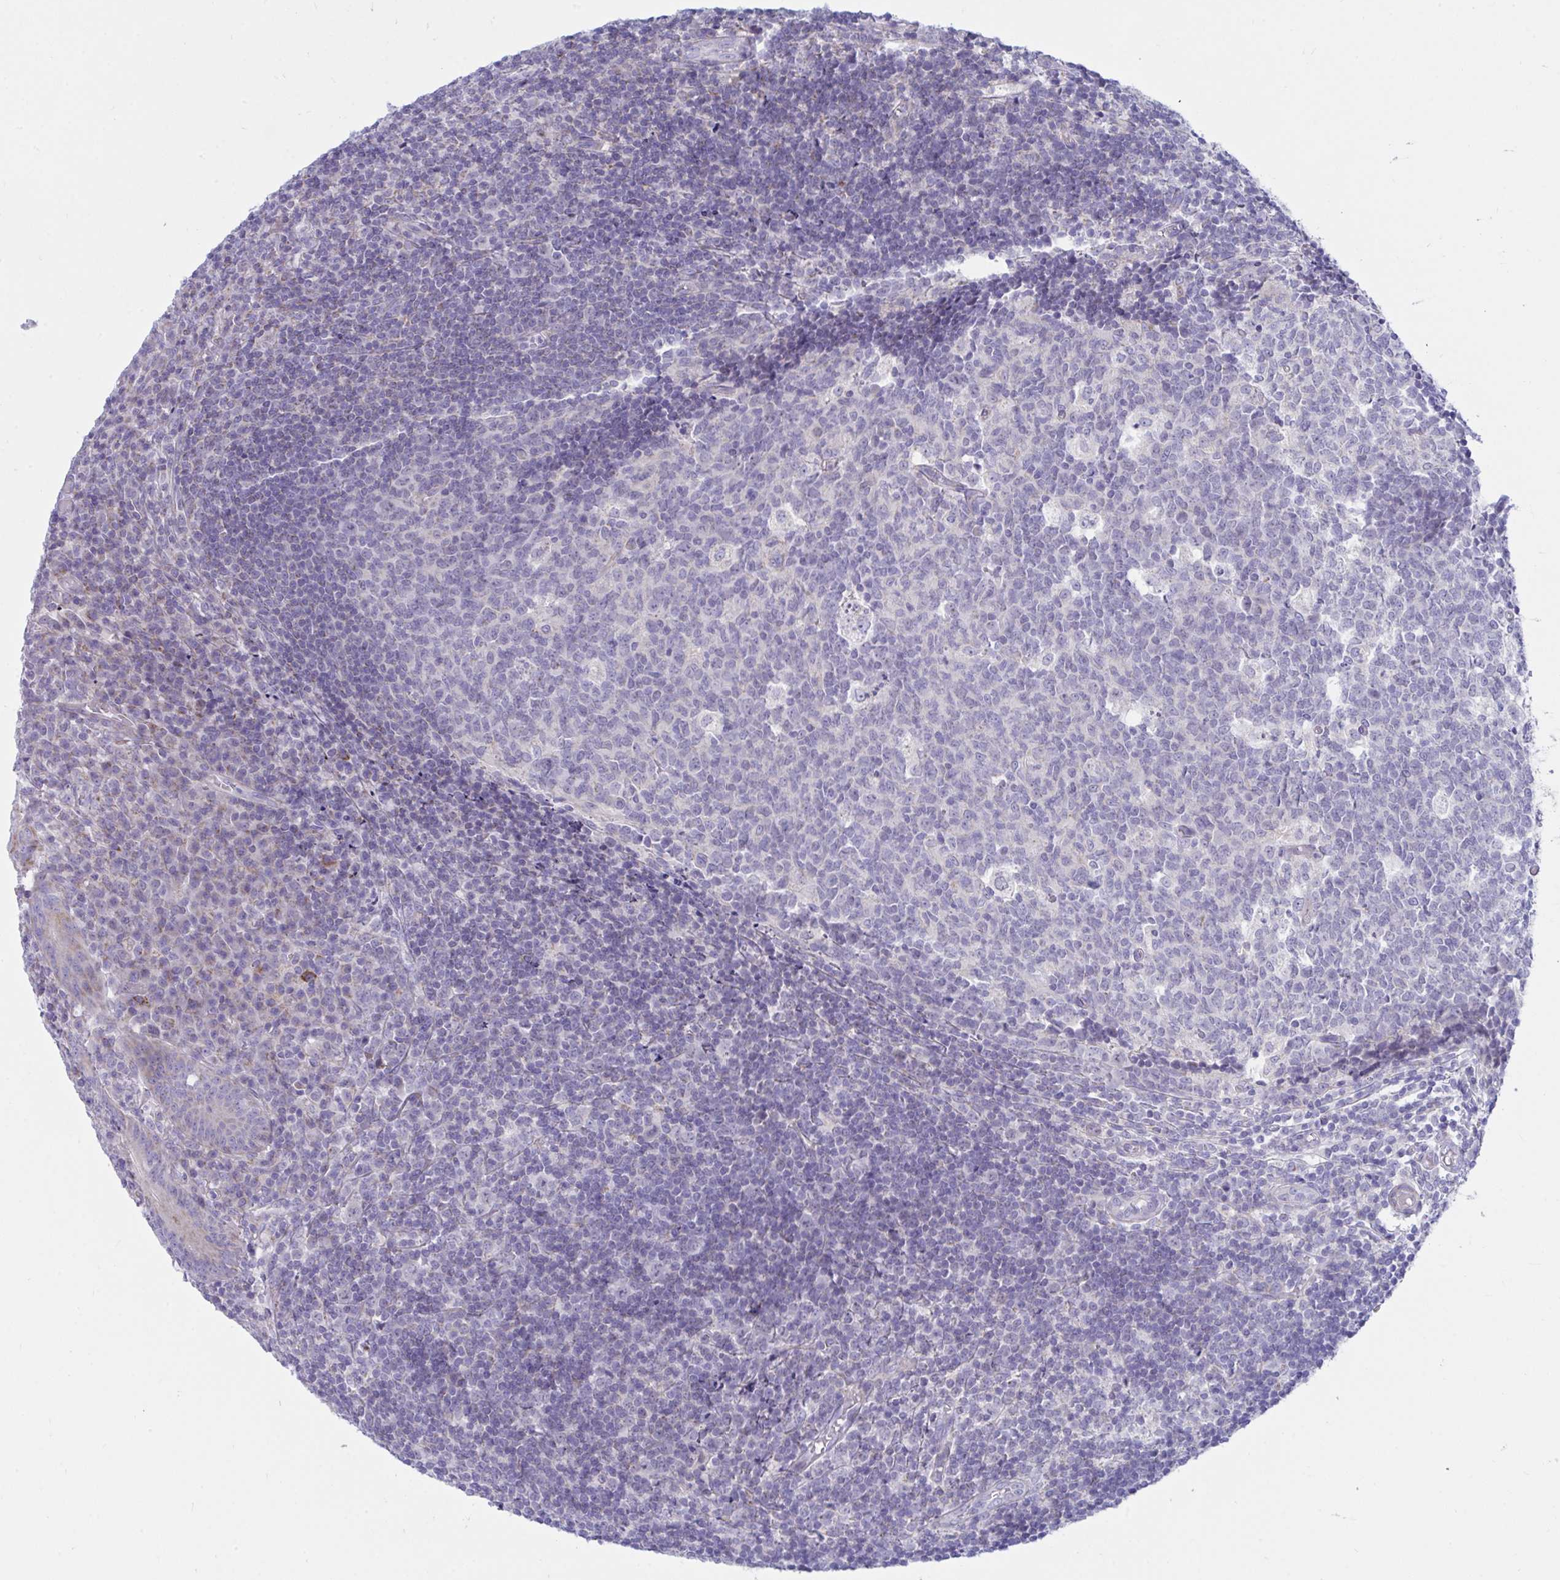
{"staining": {"intensity": "moderate", "quantity": ">75%", "location": "cytoplasmic/membranous"}, "tissue": "appendix", "cell_type": "Glandular cells", "image_type": "normal", "snomed": [{"axis": "morphology", "description": "Normal tissue, NOS"}, {"axis": "topography", "description": "Appendix"}], "caption": "Immunohistochemical staining of benign appendix shows medium levels of moderate cytoplasmic/membranous staining in about >75% of glandular cells.", "gene": "DTX3", "patient": {"sex": "male", "age": 18}}